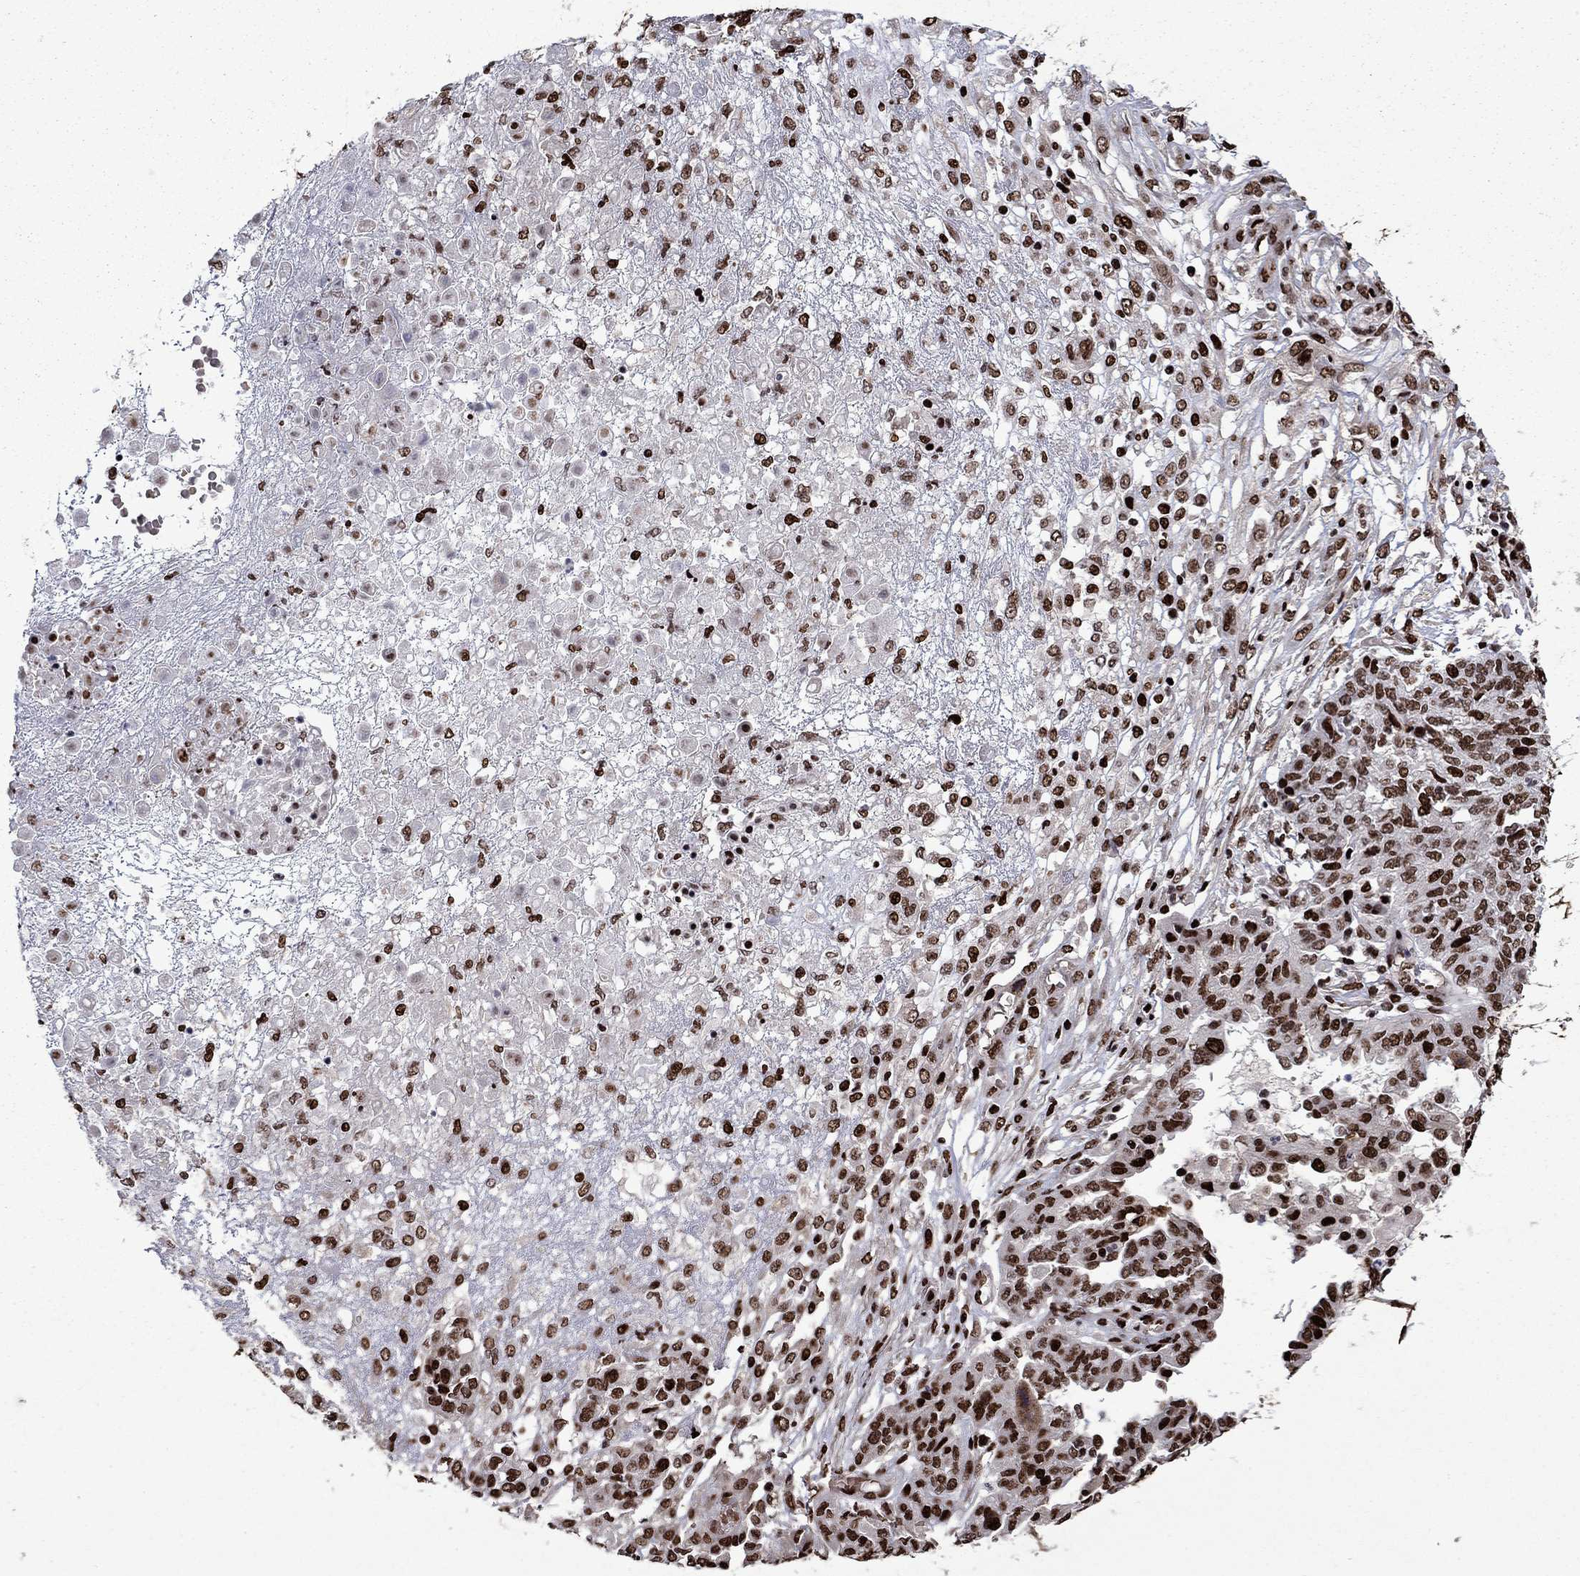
{"staining": {"intensity": "strong", "quantity": "25%-75%", "location": "nuclear"}, "tissue": "ovarian cancer", "cell_type": "Tumor cells", "image_type": "cancer", "snomed": [{"axis": "morphology", "description": "Cystadenocarcinoma, serous, NOS"}, {"axis": "topography", "description": "Ovary"}], "caption": "IHC histopathology image of human ovarian cancer (serous cystadenocarcinoma) stained for a protein (brown), which demonstrates high levels of strong nuclear positivity in about 25%-75% of tumor cells.", "gene": "LIMK1", "patient": {"sex": "female", "age": 67}}